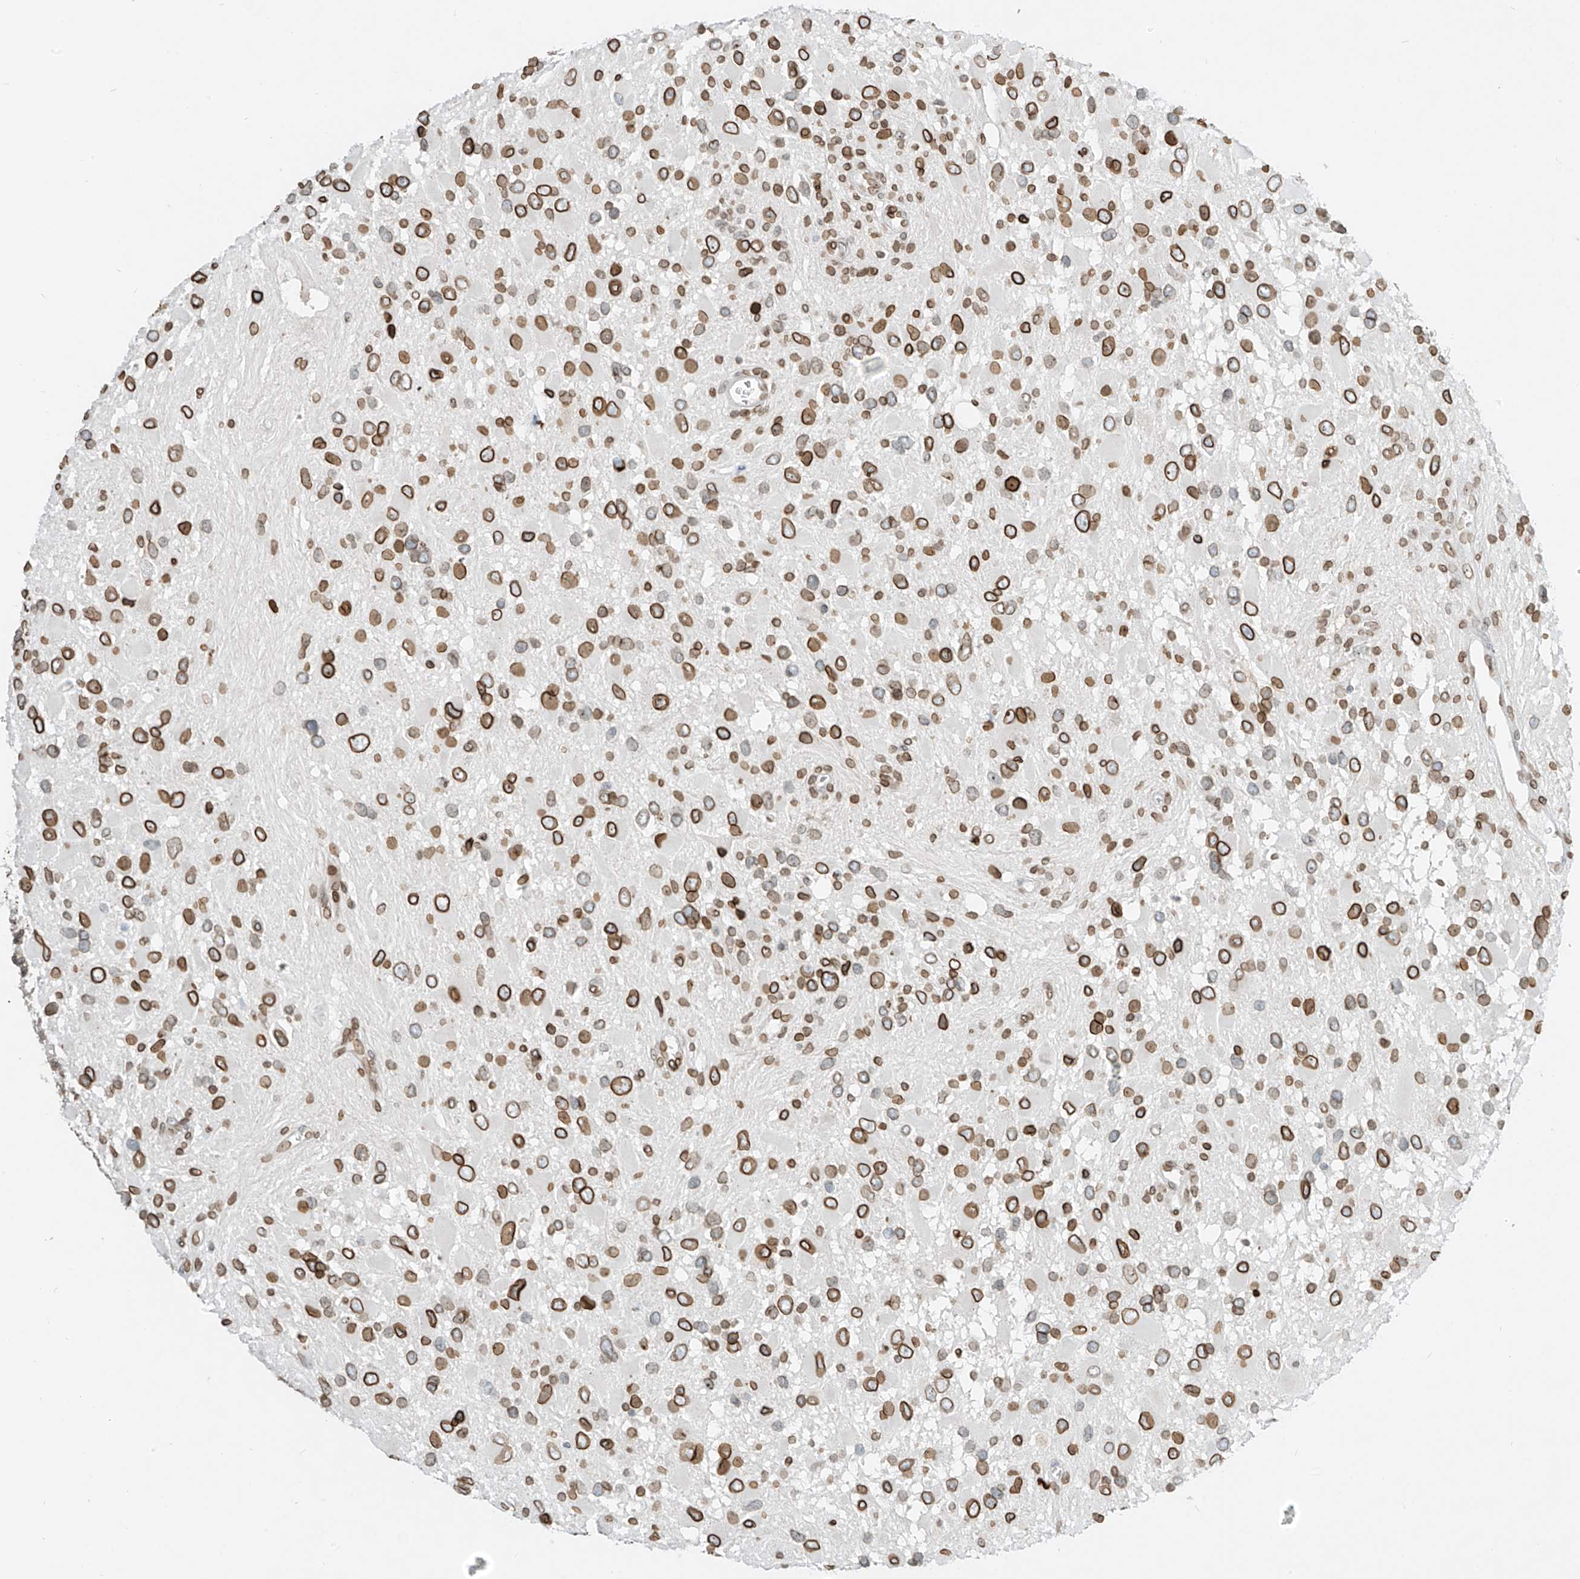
{"staining": {"intensity": "strong", "quantity": ">75%", "location": "cytoplasmic/membranous,nuclear"}, "tissue": "glioma", "cell_type": "Tumor cells", "image_type": "cancer", "snomed": [{"axis": "morphology", "description": "Glioma, malignant, High grade"}, {"axis": "topography", "description": "Brain"}], "caption": "Malignant high-grade glioma stained with immunohistochemistry (IHC) reveals strong cytoplasmic/membranous and nuclear expression in approximately >75% of tumor cells. (IHC, brightfield microscopy, high magnification).", "gene": "SAMD15", "patient": {"sex": "male", "age": 53}}